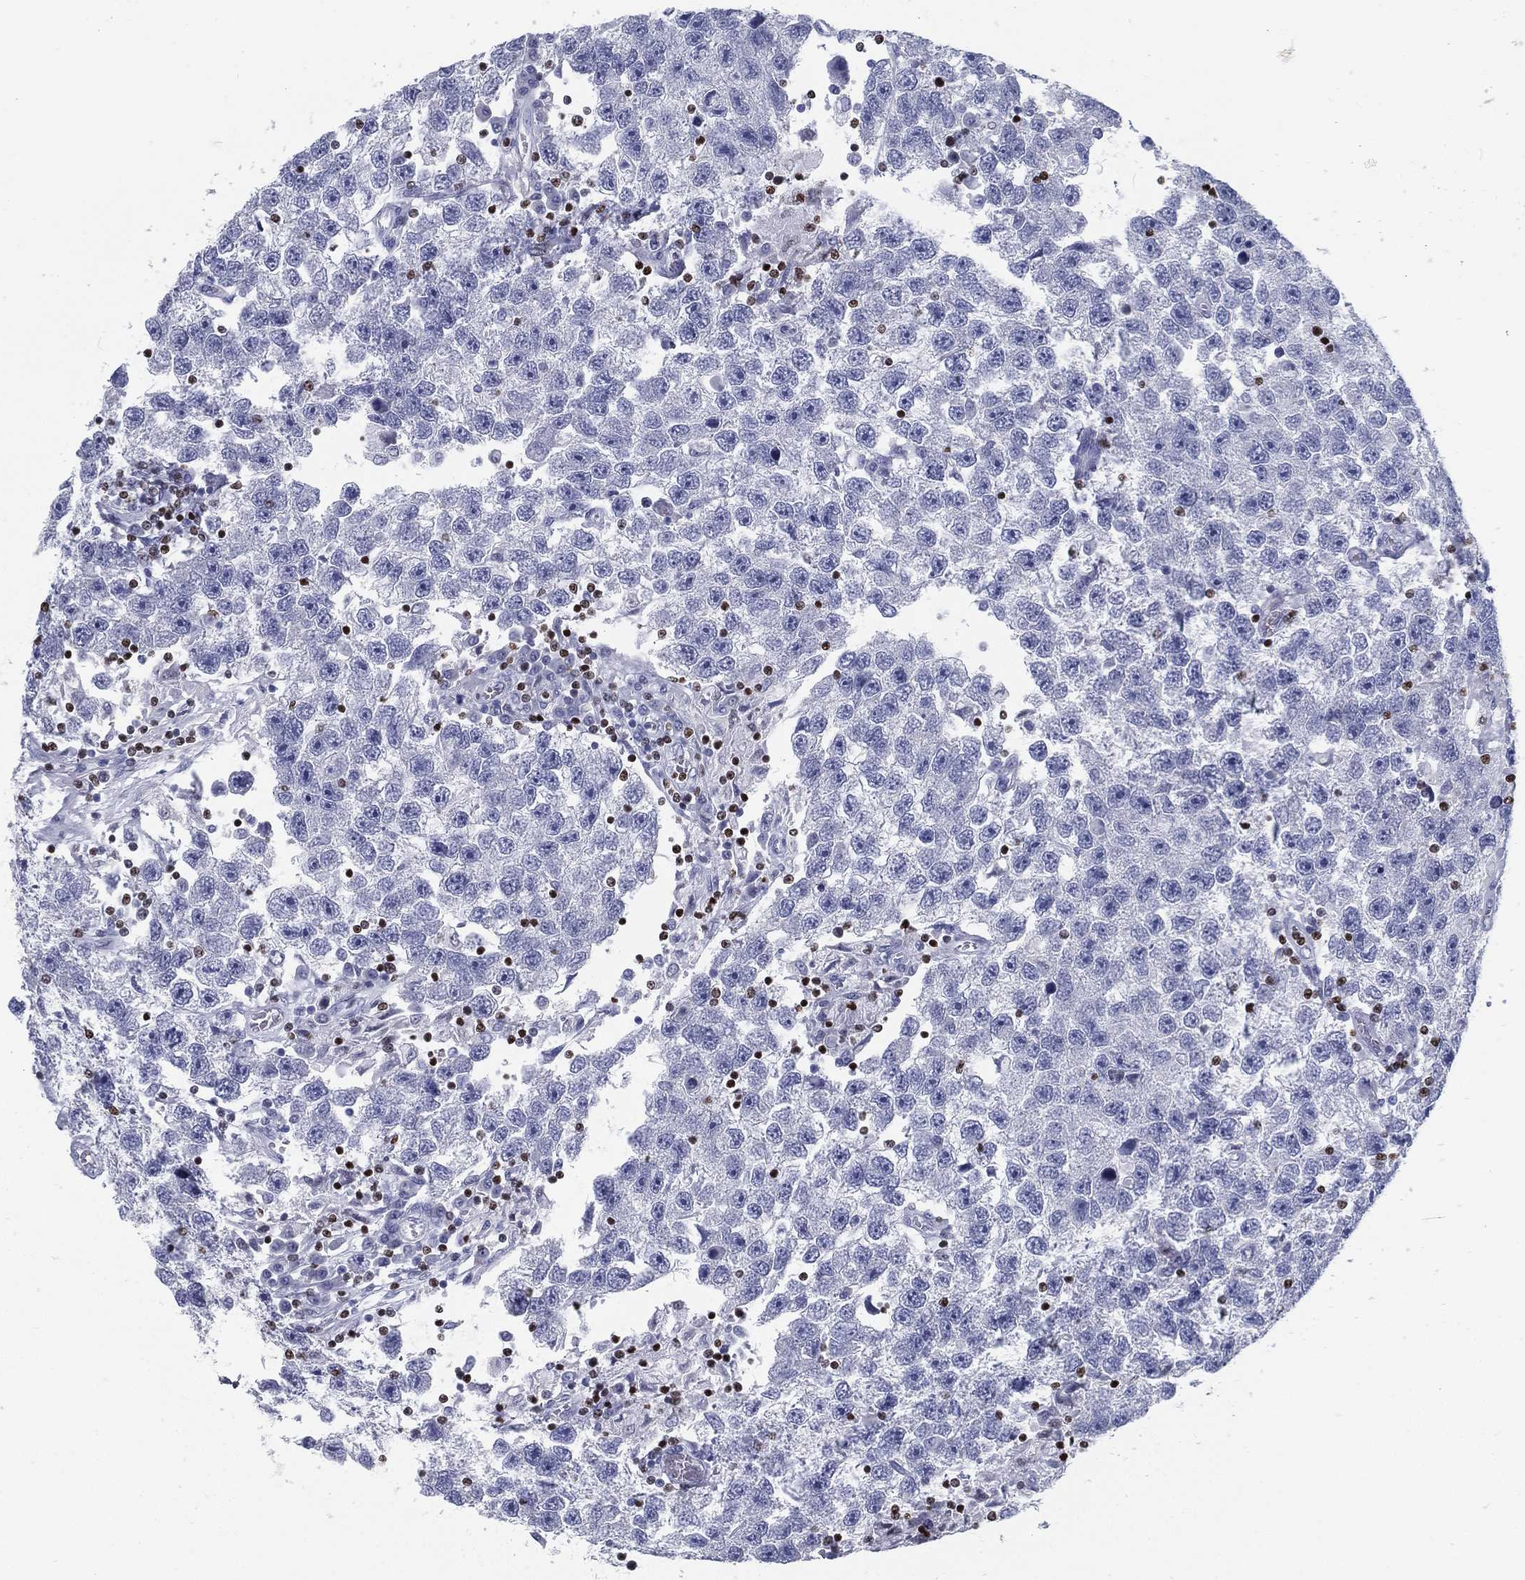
{"staining": {"intensity": "negative", "quantity": "none", "location": "none"}, "tissue": "testis cancer", "cell_type": "Tumor cells", "image_type": "cancer", "snomed": [{"axis": "morphology", "description": "Seminoma, NOS"}, {"axis": "topography", "description": "Testis"}], "caption": "Histopathology image shows no protein expression in tumor cells of testis cancer tissue.", "gene": "PYHIN1", "patient": {"sex": "male", "age": 26}}